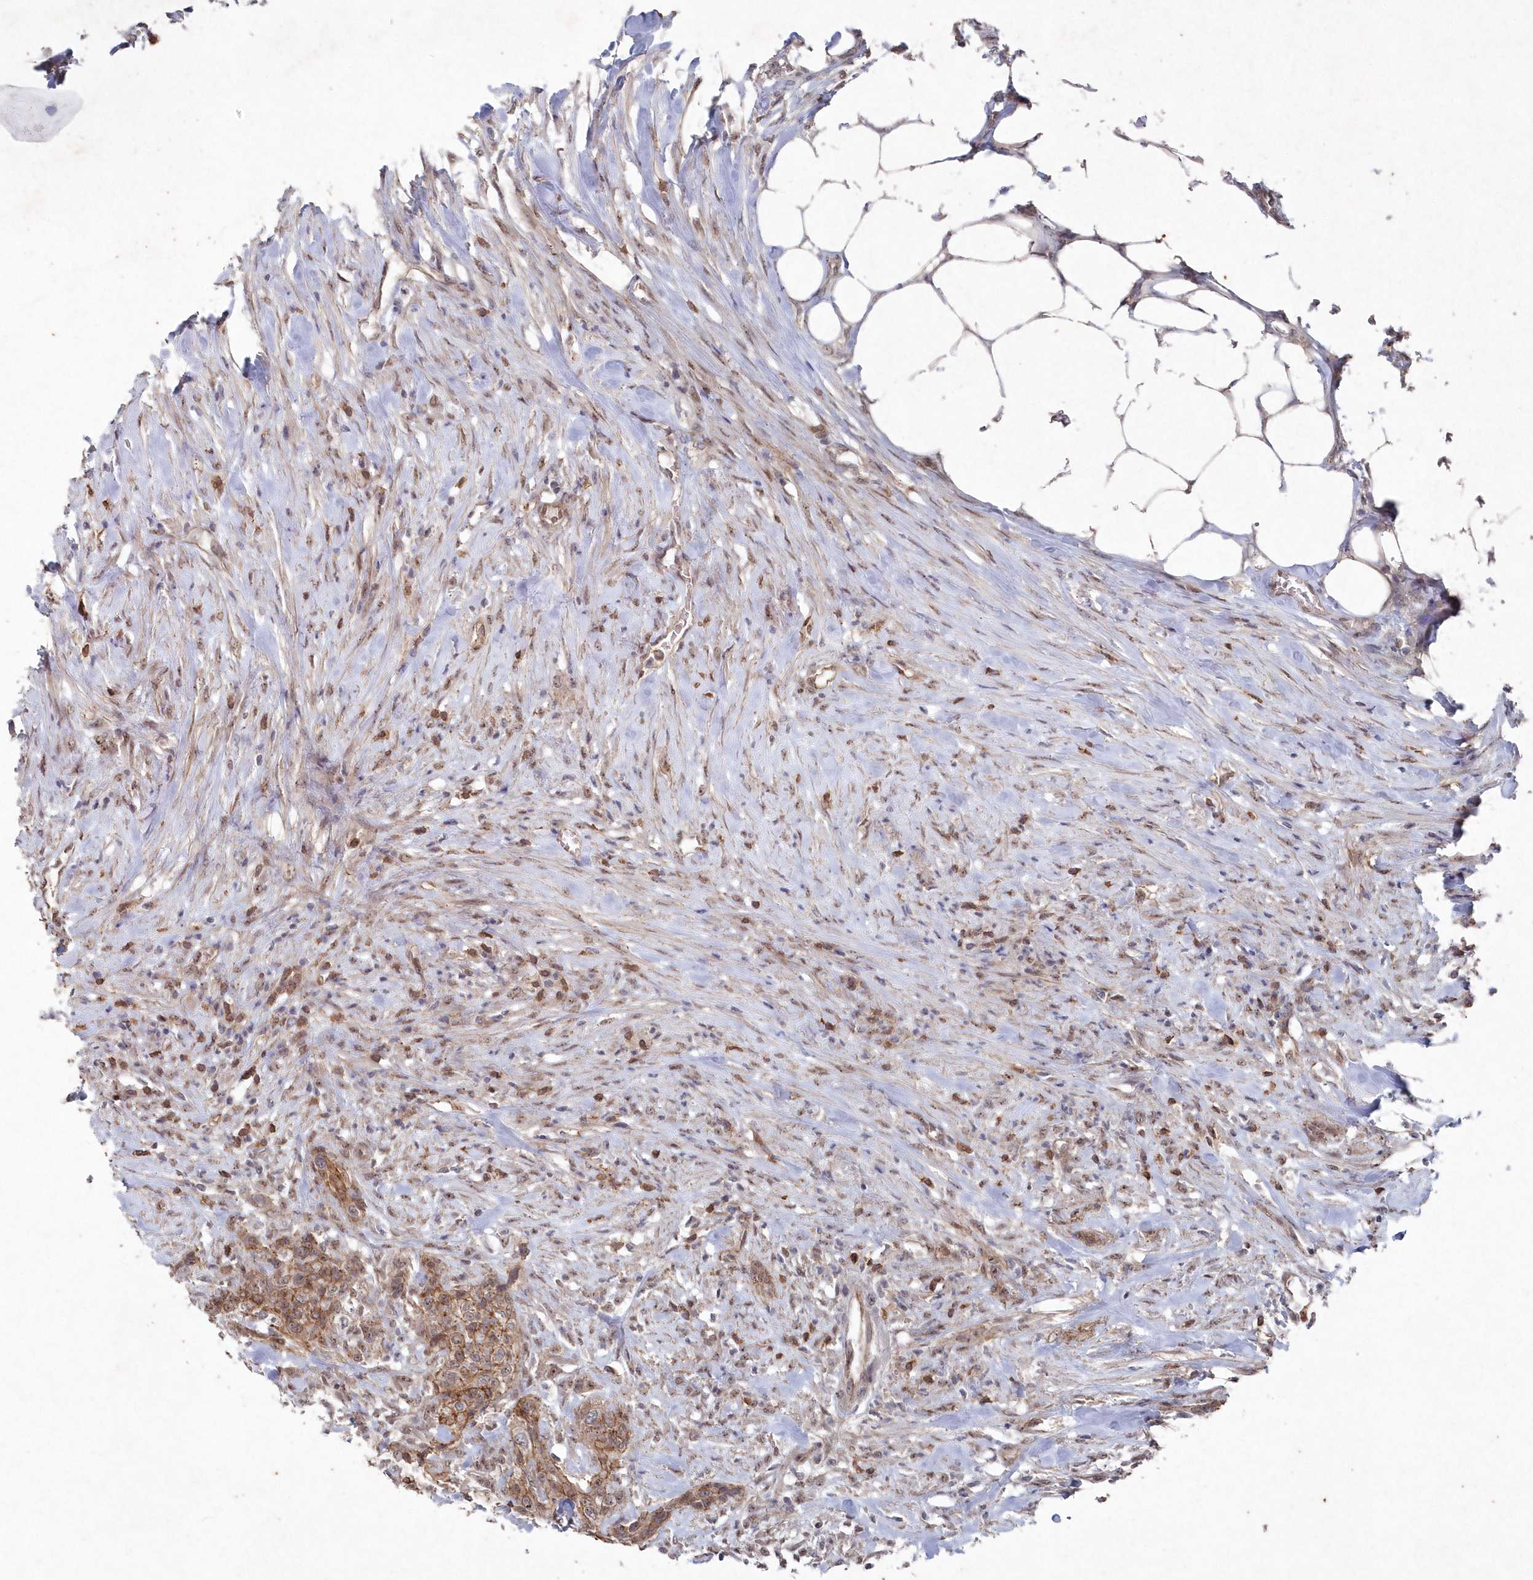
{"staining": {"intensity": "moderate", "quantity": ">75%", "location": "cytoplasmic/membranous"}, "tissue": "urothelial cancer", "cell_type": "Tumor cells", "image_type": "cancer", "snomed": [{"axis": "morphology", "description": "Urothelial carcinoma, High grade"}, {"axis": "topography", "description": "Urinary bladder"}], "caption": "Approximately >75% of tumor cells in urothelial carcinoma (high-grade) show moderate cytoplasmic/membranous protein staining as visualized by brown immunohistochemical staining.", "gene": "VSIG2", "patient": {"sex": "male", "age": 35}}